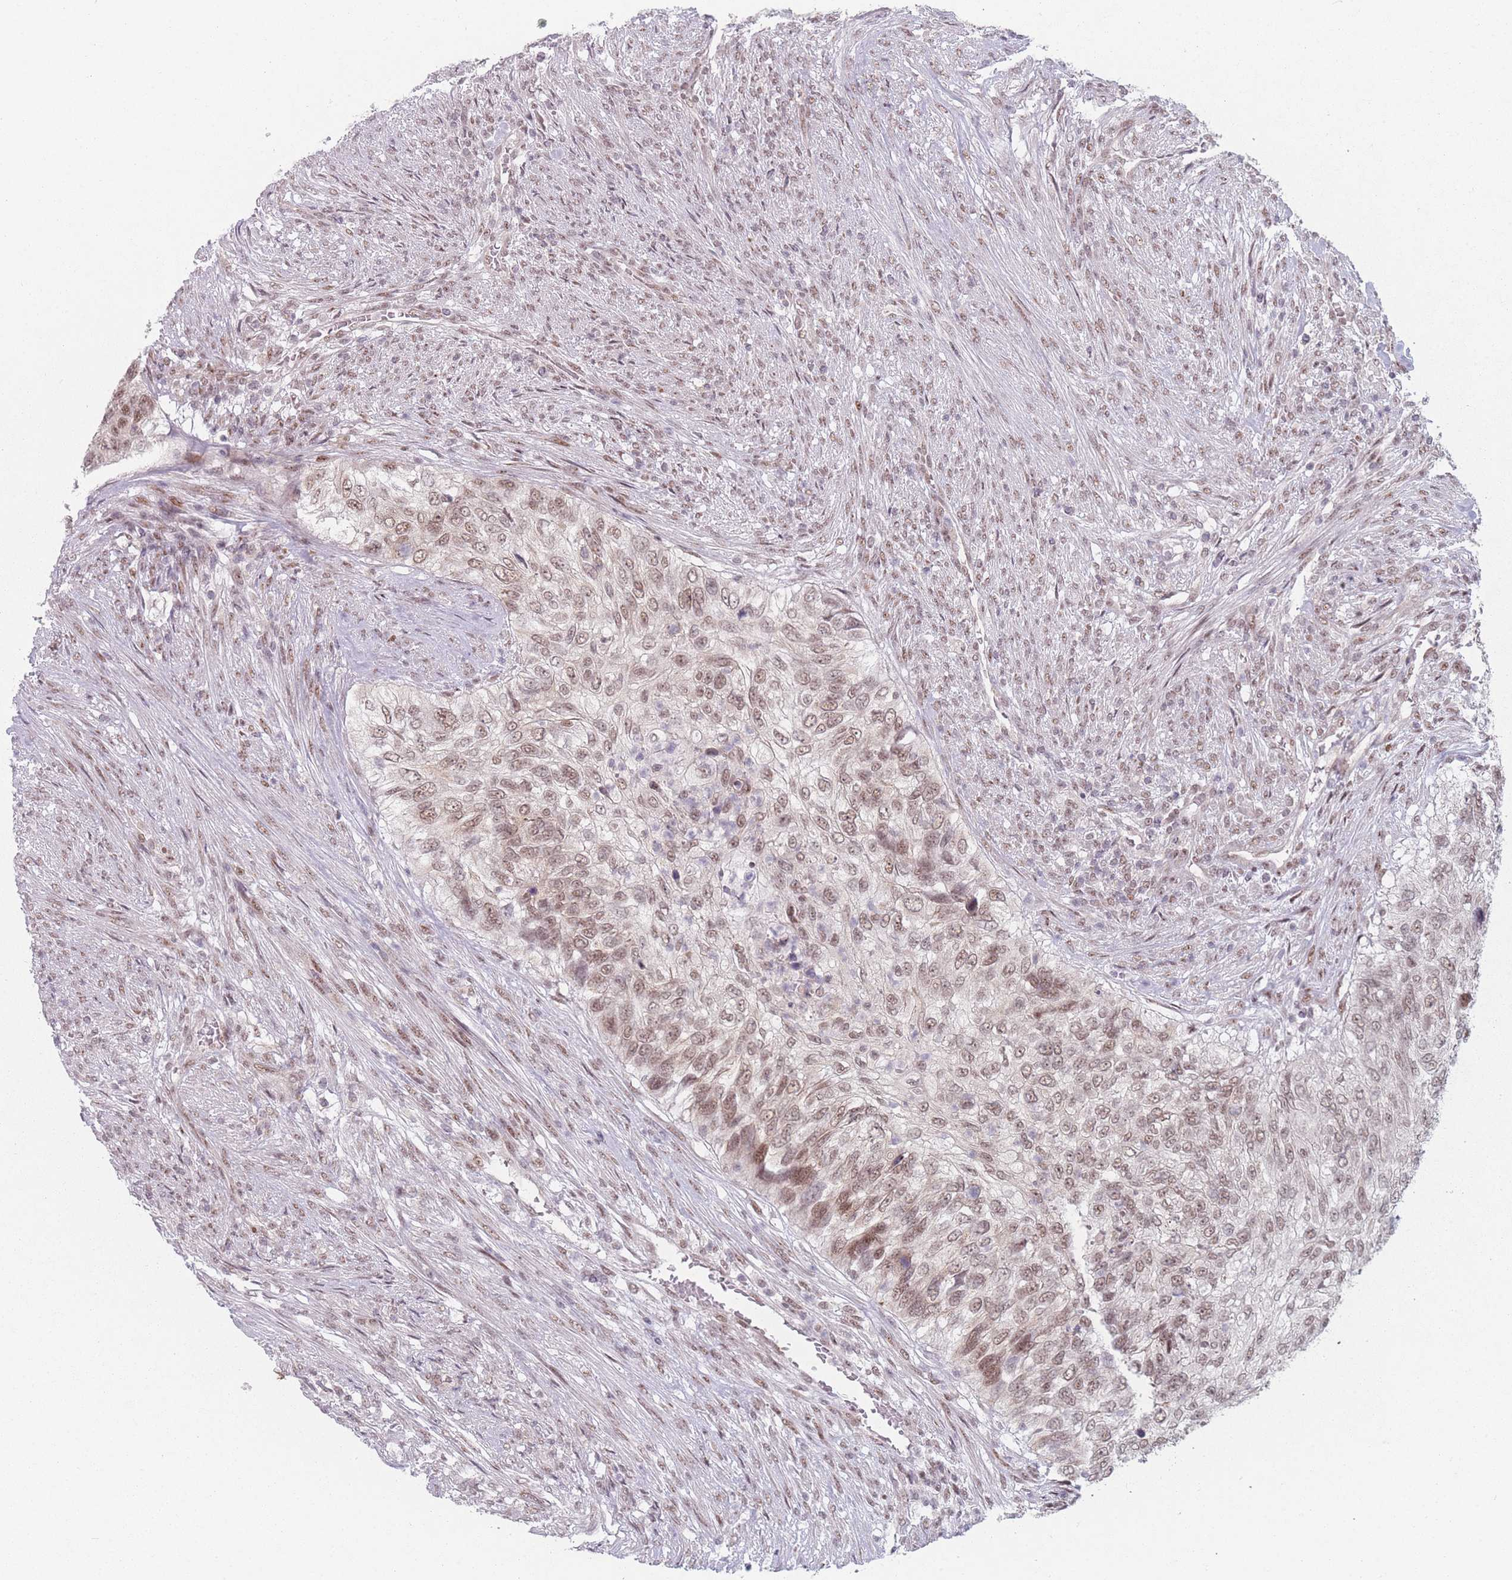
{"staining": {"intensity": "moderate", "quantity": ">75%", "location": "nuclear"}, "tissue": "urothelial cancer", "cell_type": "Tumor cells", "image_type": "cancer", "snomed": [{"axis": "morphology", "description": "Urothelial carcinoma, High grade"}, {"axis": "topography", "description": "Urinary bladder"}], "caption": "Protein staining of urothelial cancer tissue displays moderate nuclear staining in about >75% of tumor cells.", "gene": "ZC3H14", "patient": {"sex": "female", "age": 60}}